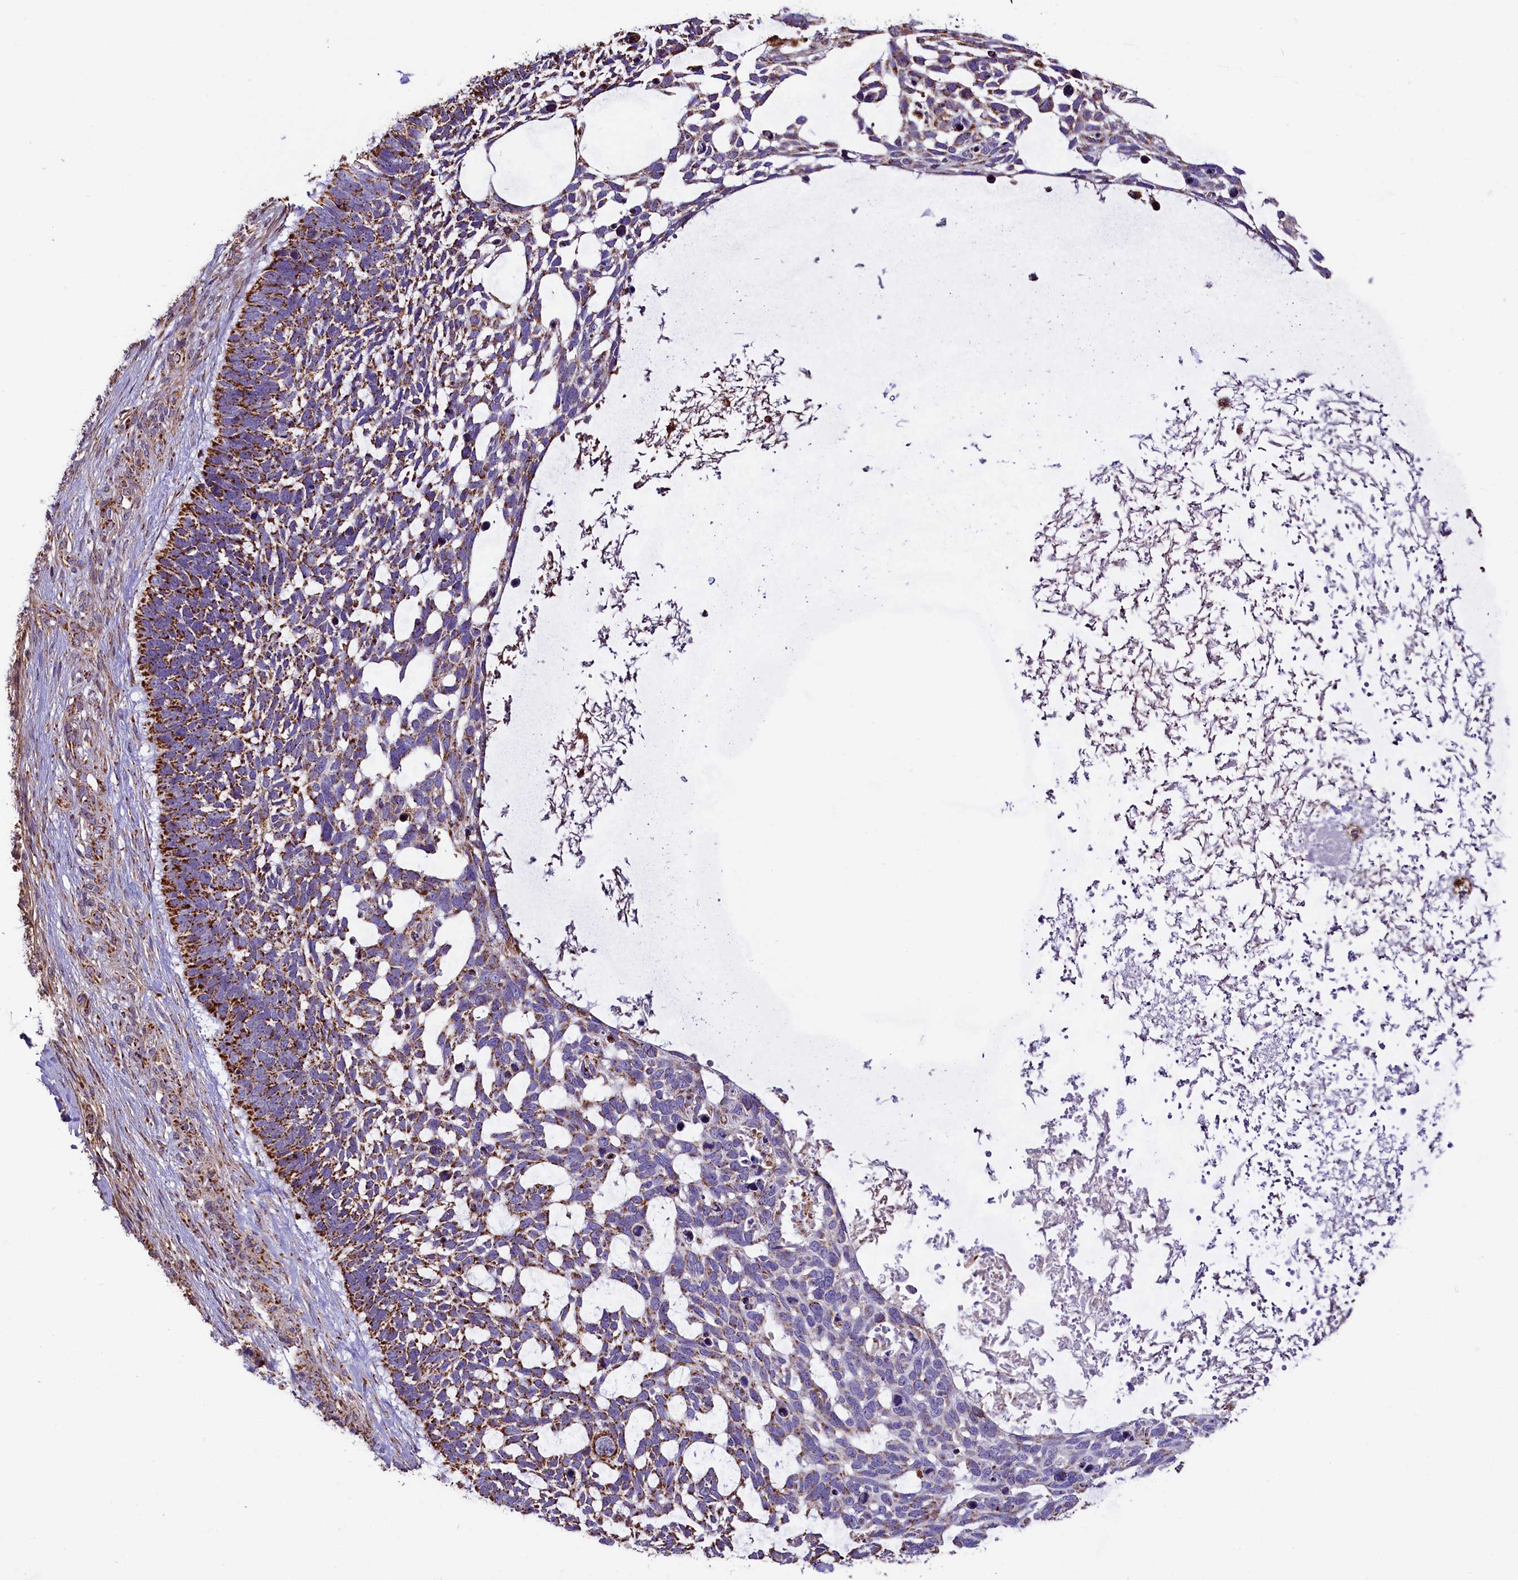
{"staining": {"intensity": "strong", "quantity": "25%-75%", "location": "cytoplasmic/membranous"}, "tissue": "skin cancer", "cell_type": "Tumor cells", "image_type": "cancer", "snomed": [{"axis": "morphology", "description": "Basal cell carcinoma"}, {"axis": "topography", "description": "Skin"}], "caption": "A histopathology image of human basal cell carcinoma (skin) stained for a protein exhibits strong cytoplasmic/membranous brown staining in tumor cells.", "gene": "NDUFA8", "patient": {"sex": "male", "age": 88}}